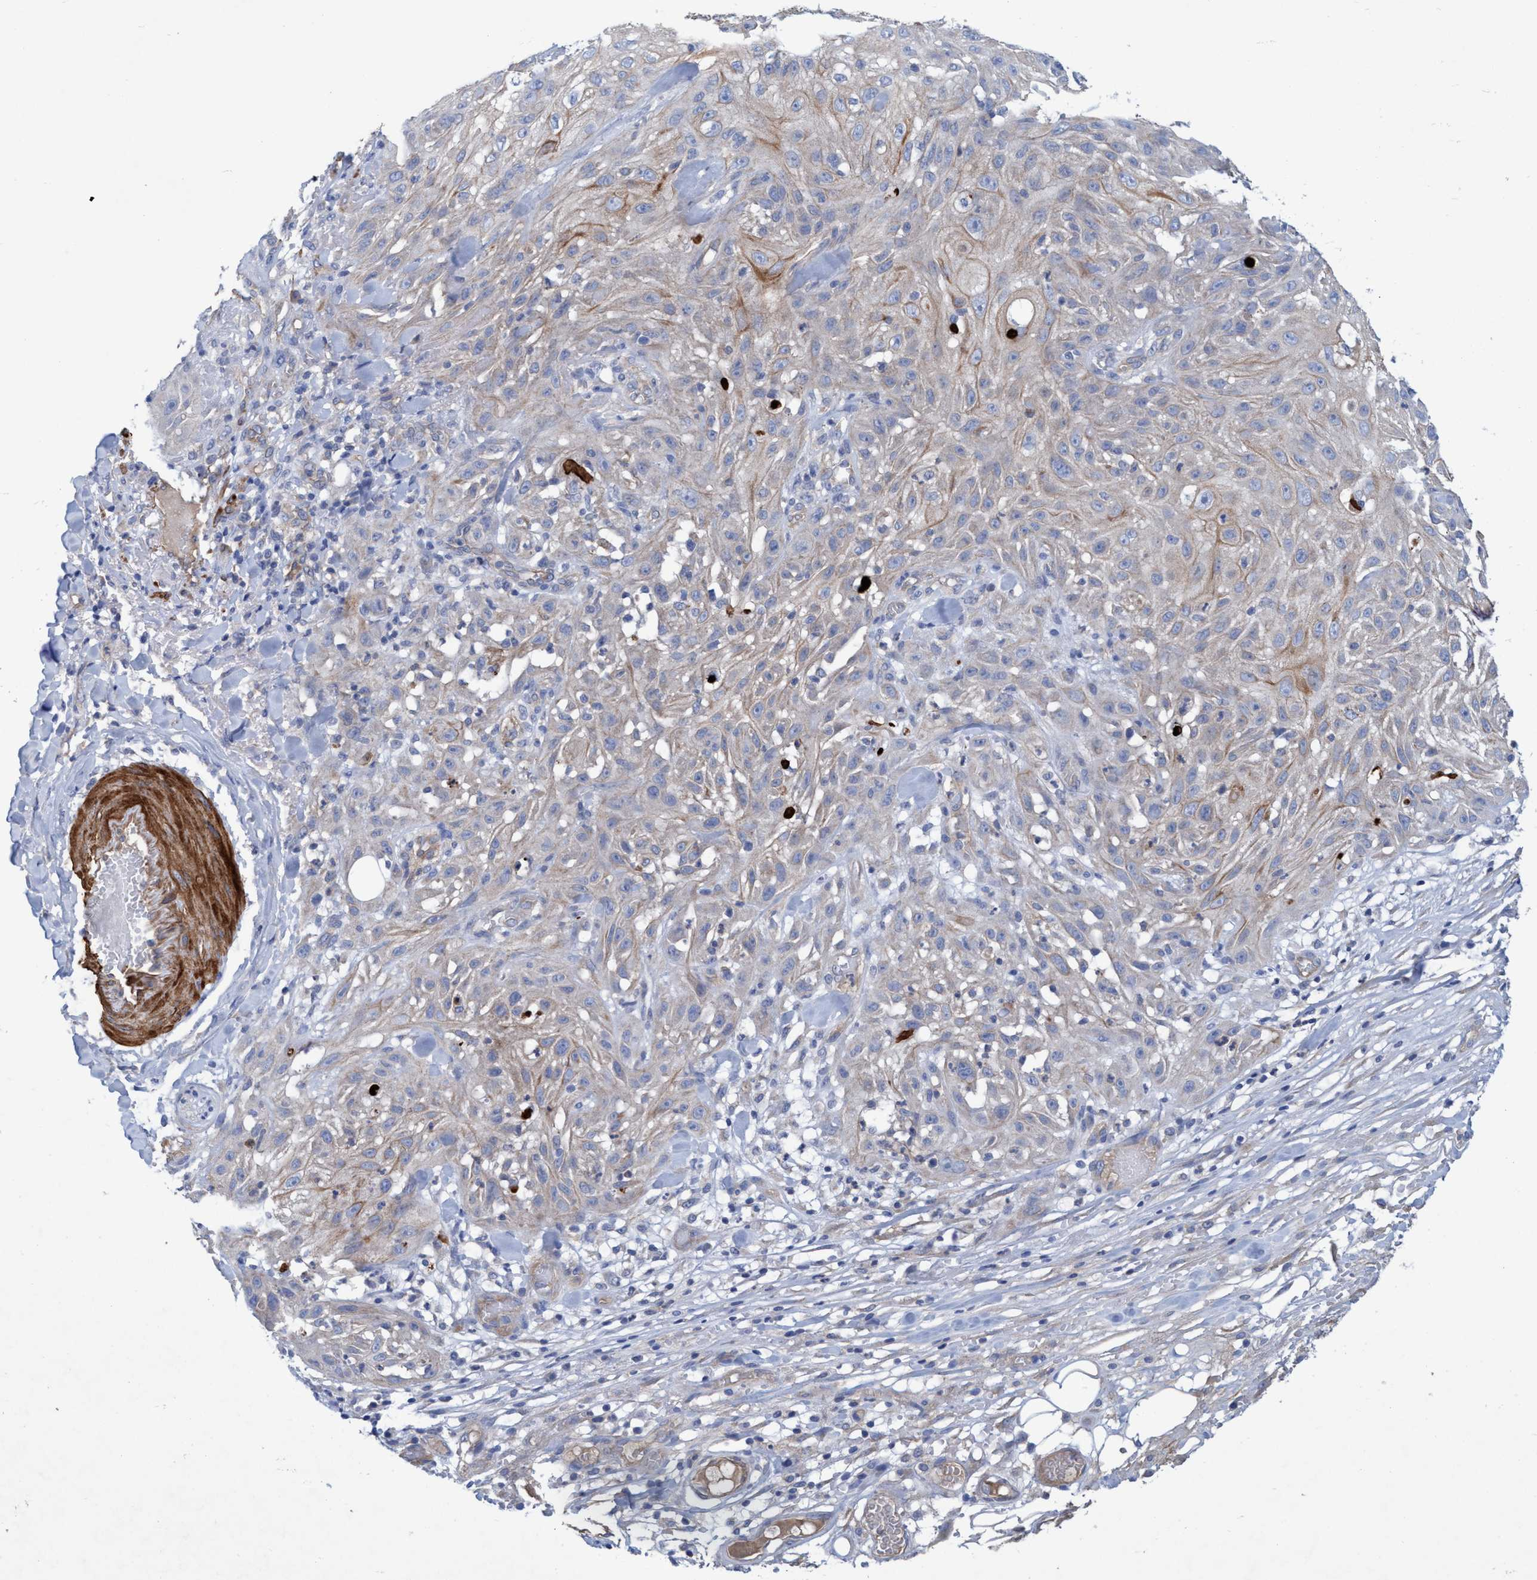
{"staining": {"intensity": "weak", "quantity": "25%-75%", "location": "cytoplasmic/membranous"}, "tissue": "skin cancer", "cell_type": "Tumor cells", "image_type": "cancer", "snomed": [{"axis": "morphology", "description": "Squamous cell carcinoma, NOS"}, {"axis": "topography", "description": "Skin"}], "caption": "Immunohistochemical staining of human skin cancer demonstrates weak cytoplasmic/membranous protein staining in about 25%-75% of tumor cells.", "gene": "GULP1", "patient": {"sex": "male", "age": 75}}